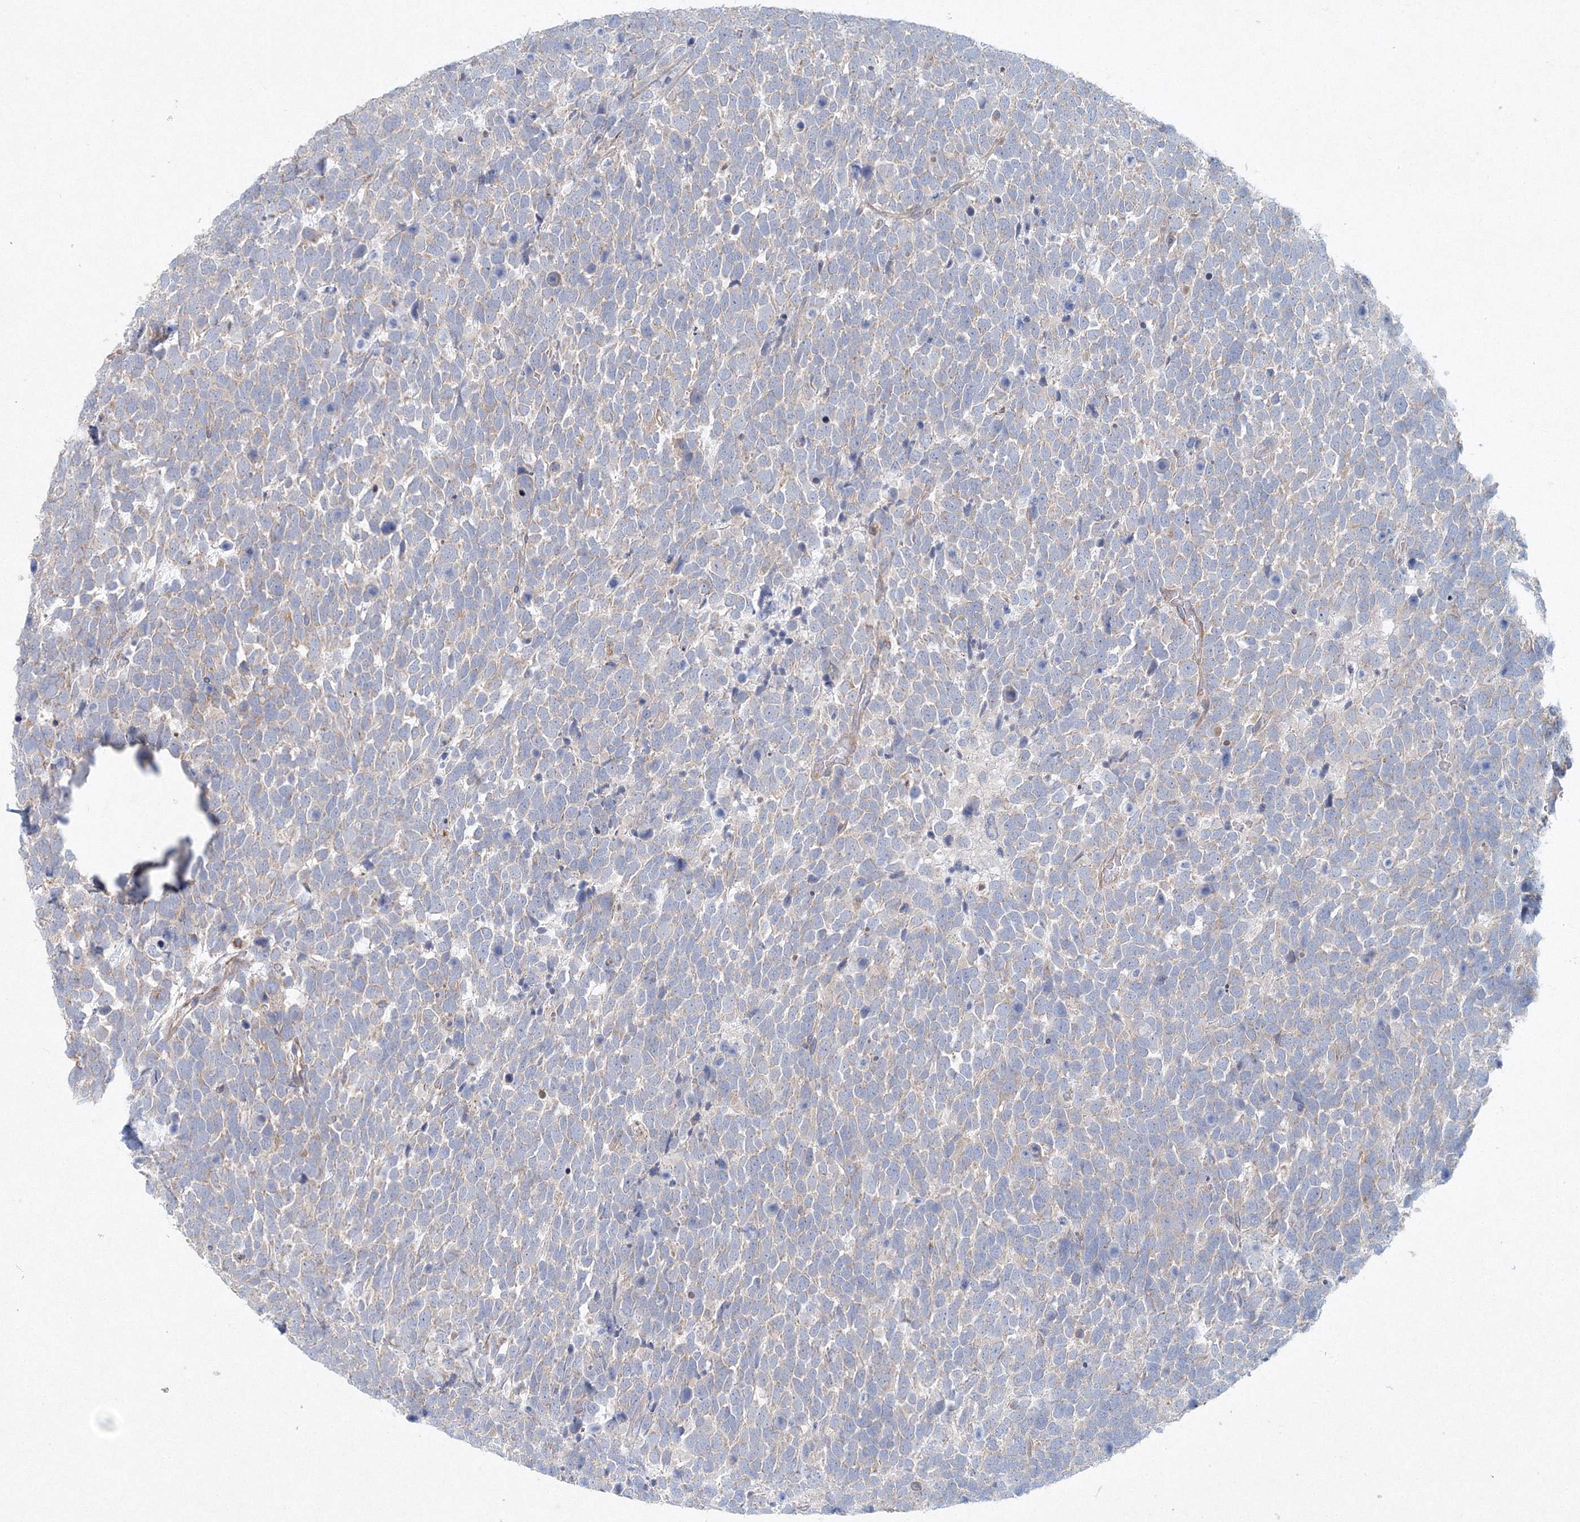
{"staining": {"intensity": "weak", "quantity": "<25%", "location": "cytoplasmic/membranous"}, "tissue": "urothelial cancer", "cell_type": "Tumor cells", "image_type": "cancer", "snomed": [{"axis": "morphology", "description": "Urothelial carcinoma, High grade"}, {"axis": "topography", "description": "Urinary bladder"}], "caption": "Immunohistochemistry micrograph of neoplastic tissue: human urothelial cancer stained with DAB displays no significant protein expression in tumor cells. (Brightfield microscopy of DAB IHC at high magnification).", "gene": "WDR49", "patient": {"sex": "female", "age": 82}}